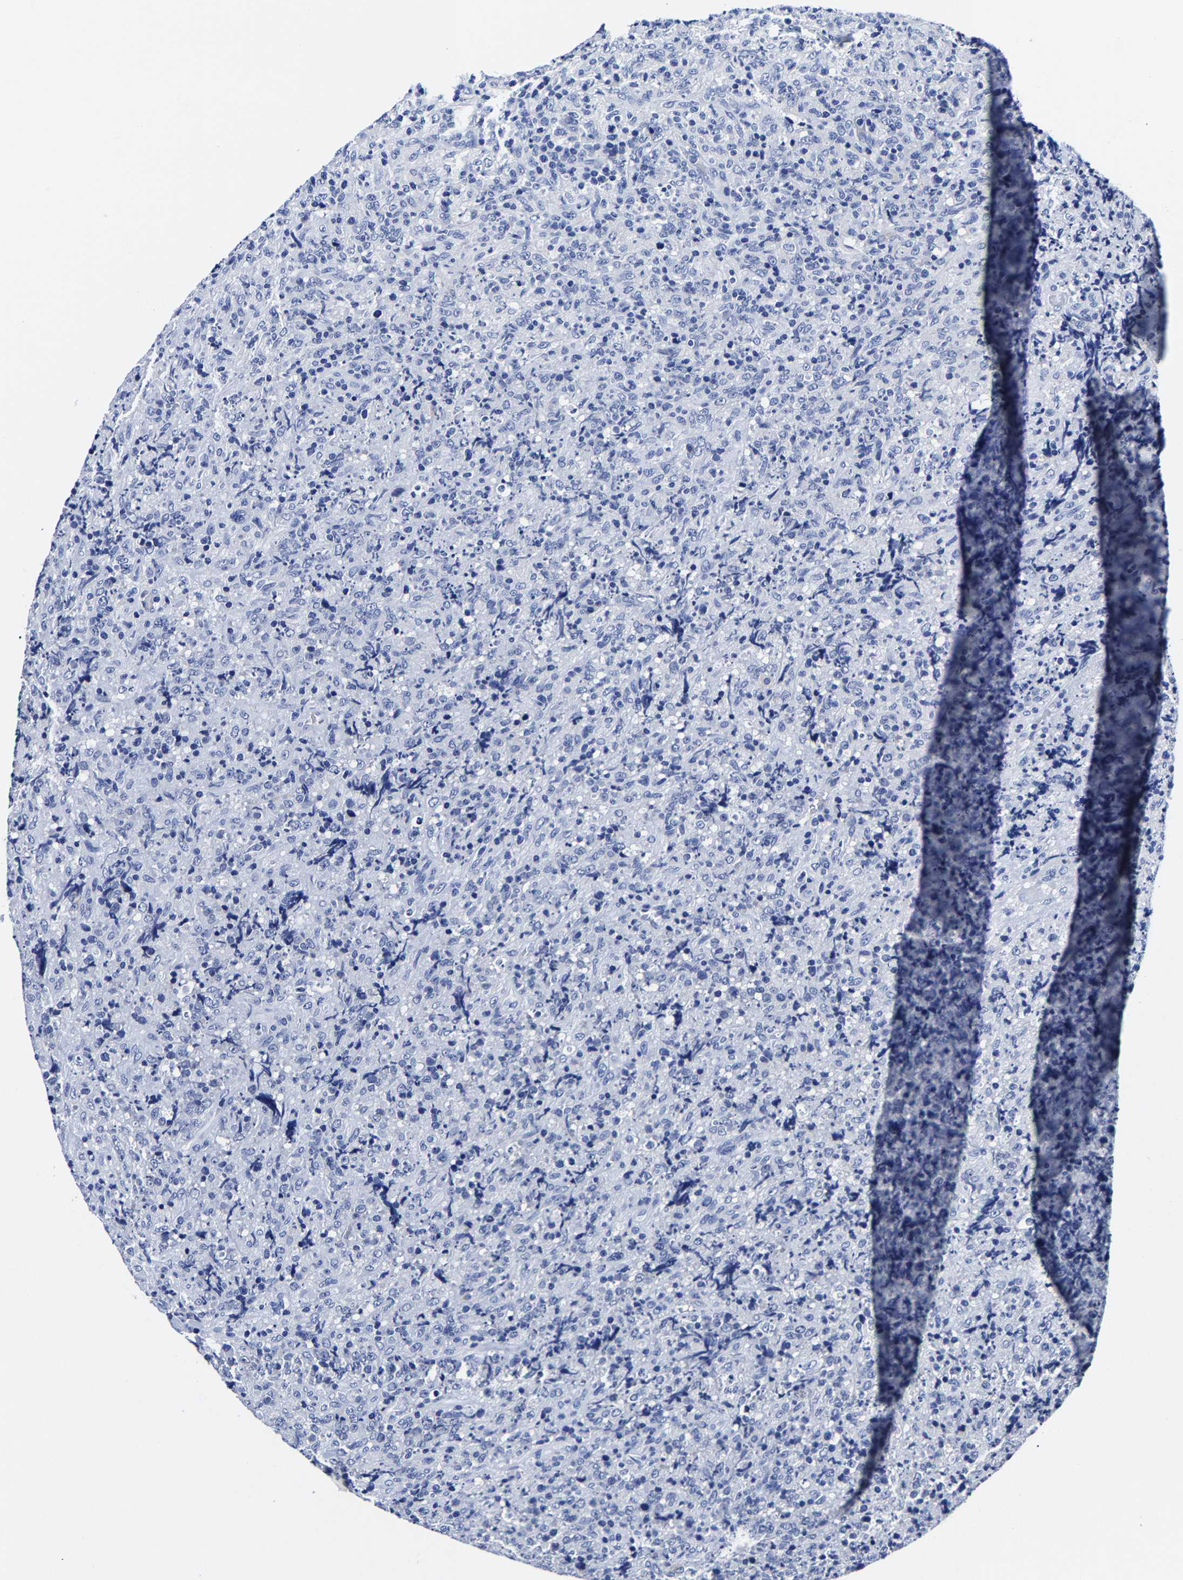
{"staining": {"intensity": "negative", "quantity": "none", "location": "none"}, "tissue": "lymphoma", "cell_type": "Tumor cells", "image_type": "cancer", "snomed": [{"axis": "morphology", "description": "Malignant lymphoma, non-Hodgkin's type, High grade"}, {"axis": "topography", "description": "Tonsil"}], "caption": "Tumor cells show no significant staining in high-grade malignant lymphoma, non-Hodgkin's type.", "gene": "CPA2", "patient": {"sex": "female", "age": 36}}